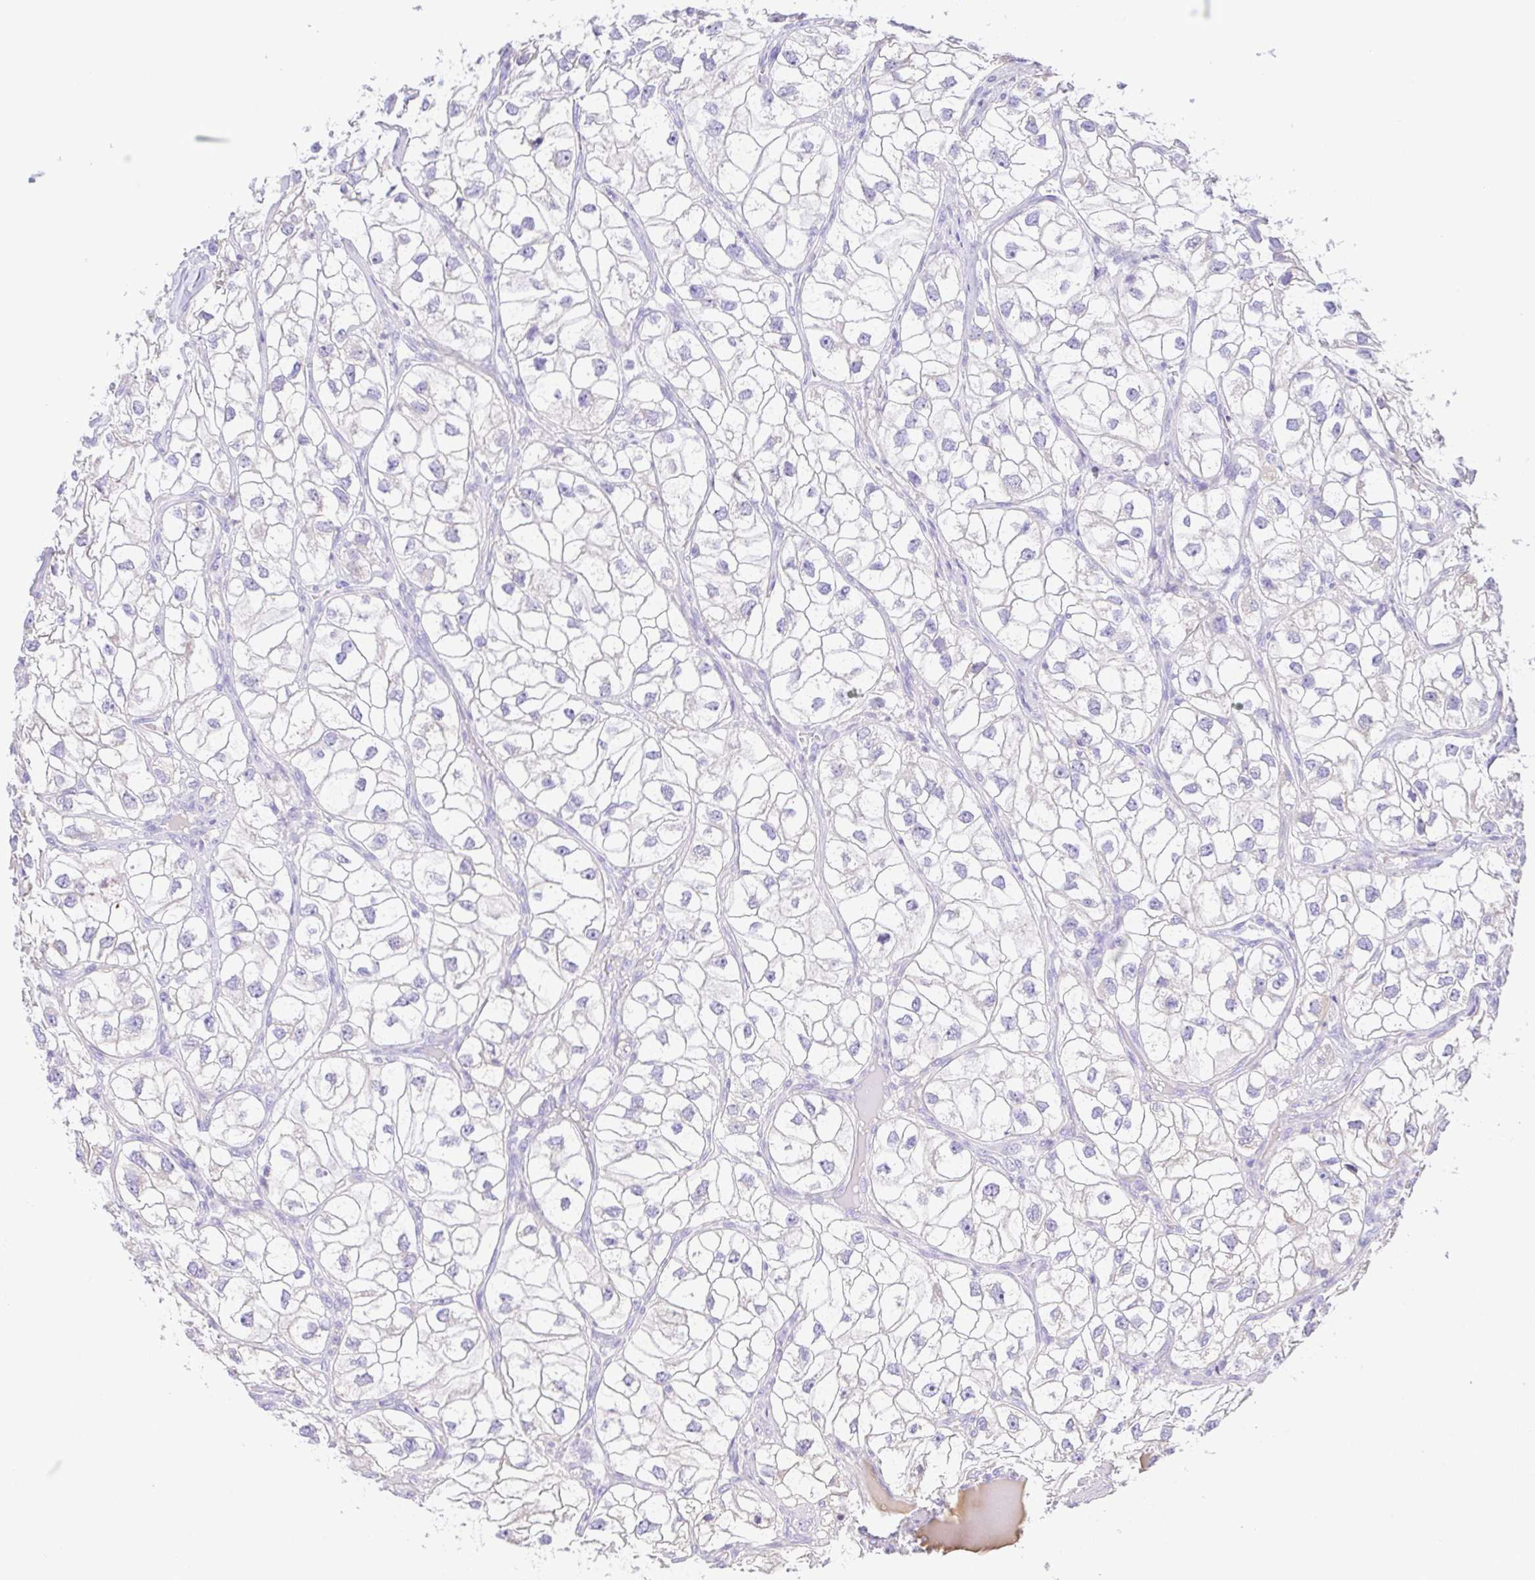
{"staining": {"intensity": "negative", "quantity": "none", "location": "none"}, "tissue": "renal cancer", "cell_type": "Tumor cells", "image_type": "cancer", "snomed": [{"axis": "morphology", "description": "Adenocarcinoma, NOS"}, {"axis": "topography", "description": "Kidney"}], "caption": "Renal cancer stained for a protein using immunohistochemistry shows no positivity tumor cells.", "gene": "A1BG", "patient": {"sex": "male", "age": 59}}